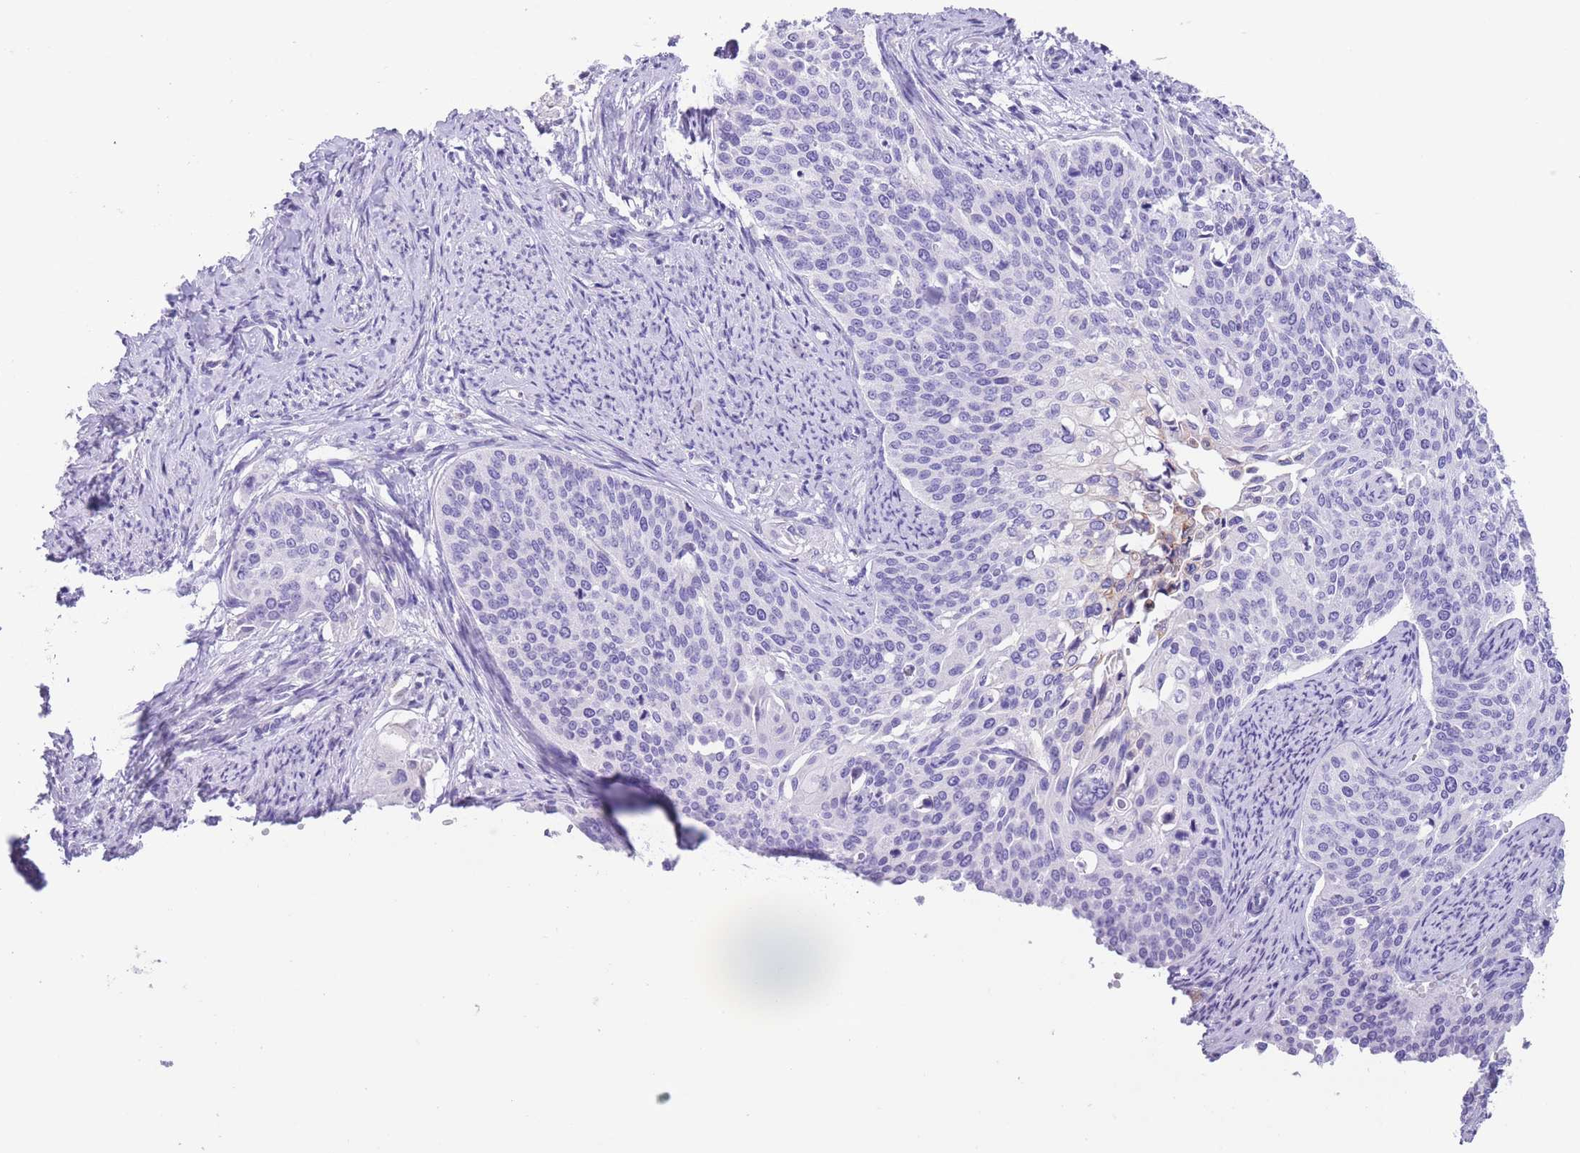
{"staining": {"intensity": "negative", "quantity": "none", "location": "none"}, "tissue": "cervical cancer", "cell_type": "Tumor cells", "image_type": "cancer", "snomed": [{"axis": "morphology", "description": "Squamous cell carcinoma, NOS"}, {"axis": "topography", "description": "Cervix"}], "caption": "Tumor cells are negative for protein expression in human squamous cell carcinoma (cervical). (DAB immunohistochemistry (IHC) with hematoxylin counter stain).", "gene": "RAI2", "patient": {"sex": "female", "age": 44}}